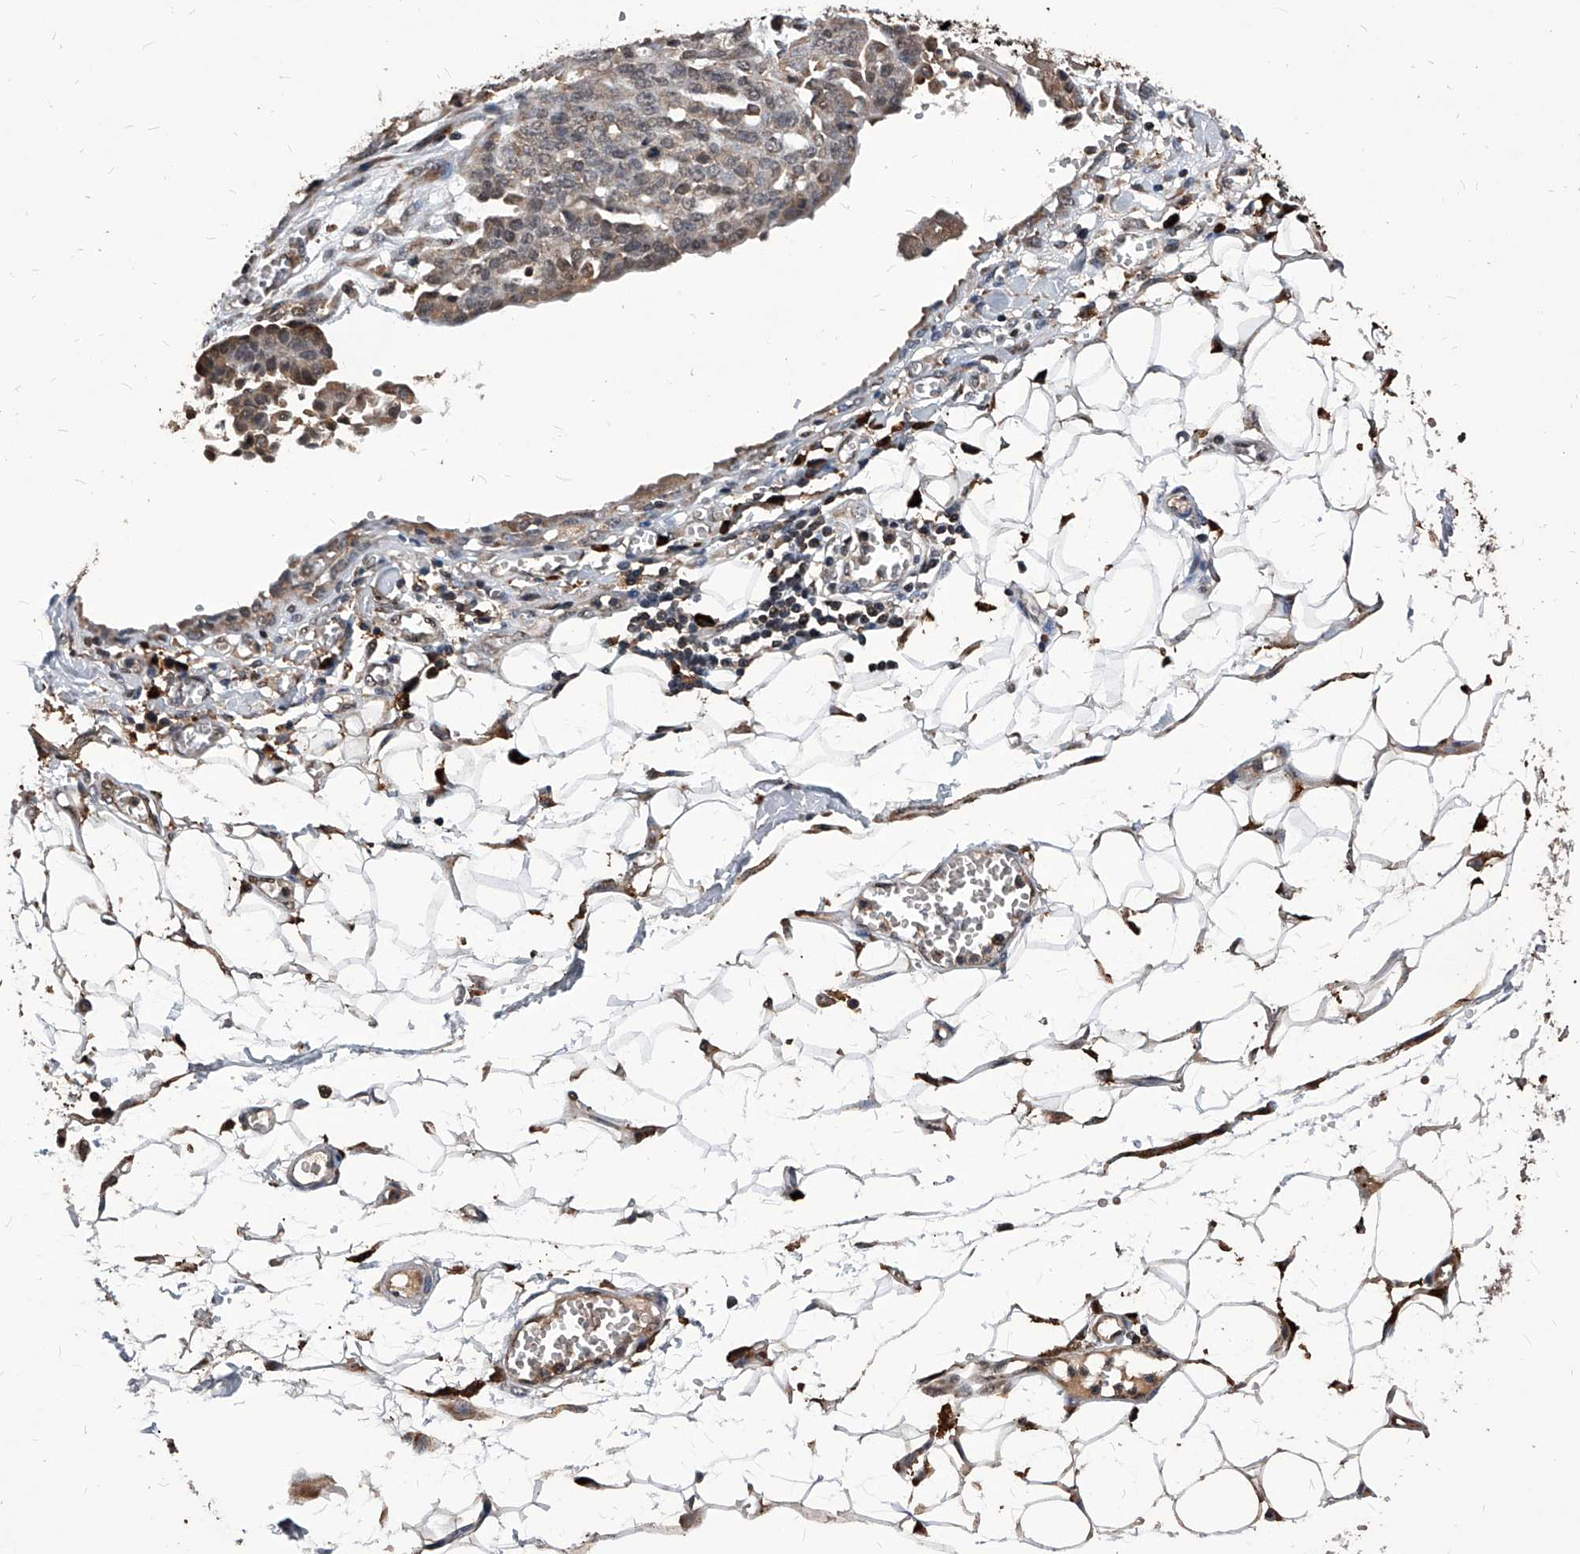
{"staining": {"intensity": "weak", "quantity": "<25%", "location": "cytoplasmic/membranous"}, "tissue": "ovarian cancer", "cell_type": "Tumor cells", "image_type": "cancer", "snomed": [{"axis": "morphology", "description": "Cystadenocarcinoma, serous, NOS"}, {"axis": "topography", "description": "Soft tissue"}, {"axis": "topography", "description": "Ovary"}], "caption": "Protein analysis of ovarian serous cystadenocarcinoma shows no significant positivity in tumor cells.", "gene": "ID1", "patient": {"sex": "female", "age": 57}}